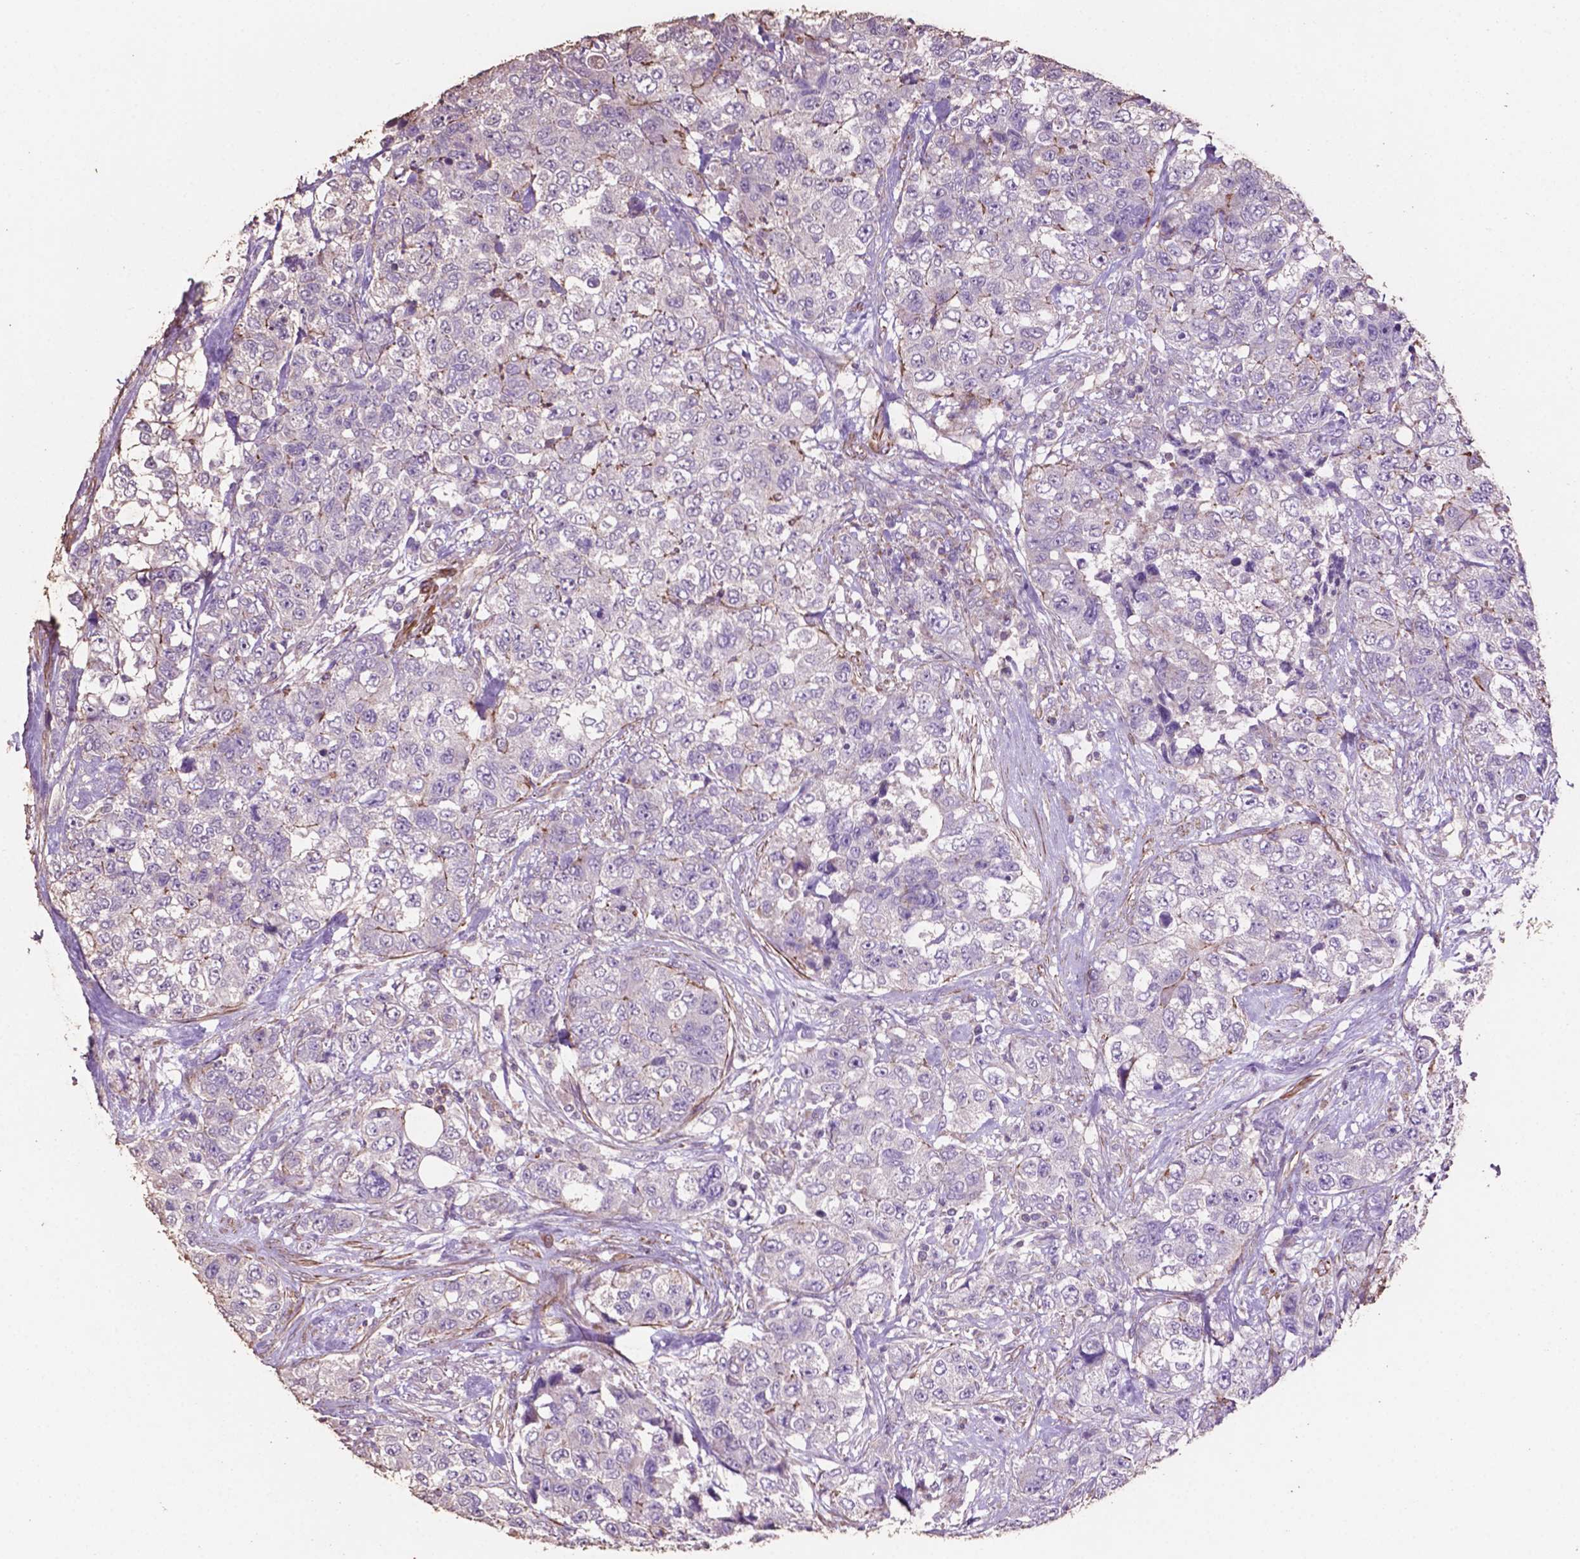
{"staining": {"intensity": "negative", "quantity": "none", "location": "none"}, "tissue": "urothelial cancer", "cell_type": "Tumor cells", "image_type": "cancer", "snomed": [{"axis": "morphology", "description": "Urothelial carcinoma, High grade"}, {"axis": "topography", "description": "Urinary bladder"}], "caption": "Immunohistochemistry (IHC) image of neoplastic tissue: human urothelial cancer stained with DAB (3,3'-diaminobenzidine) displays no significant protein staining in tumor cells.", "gene": "COMMD4", "patient": {"sex": "female", "age": 78}}